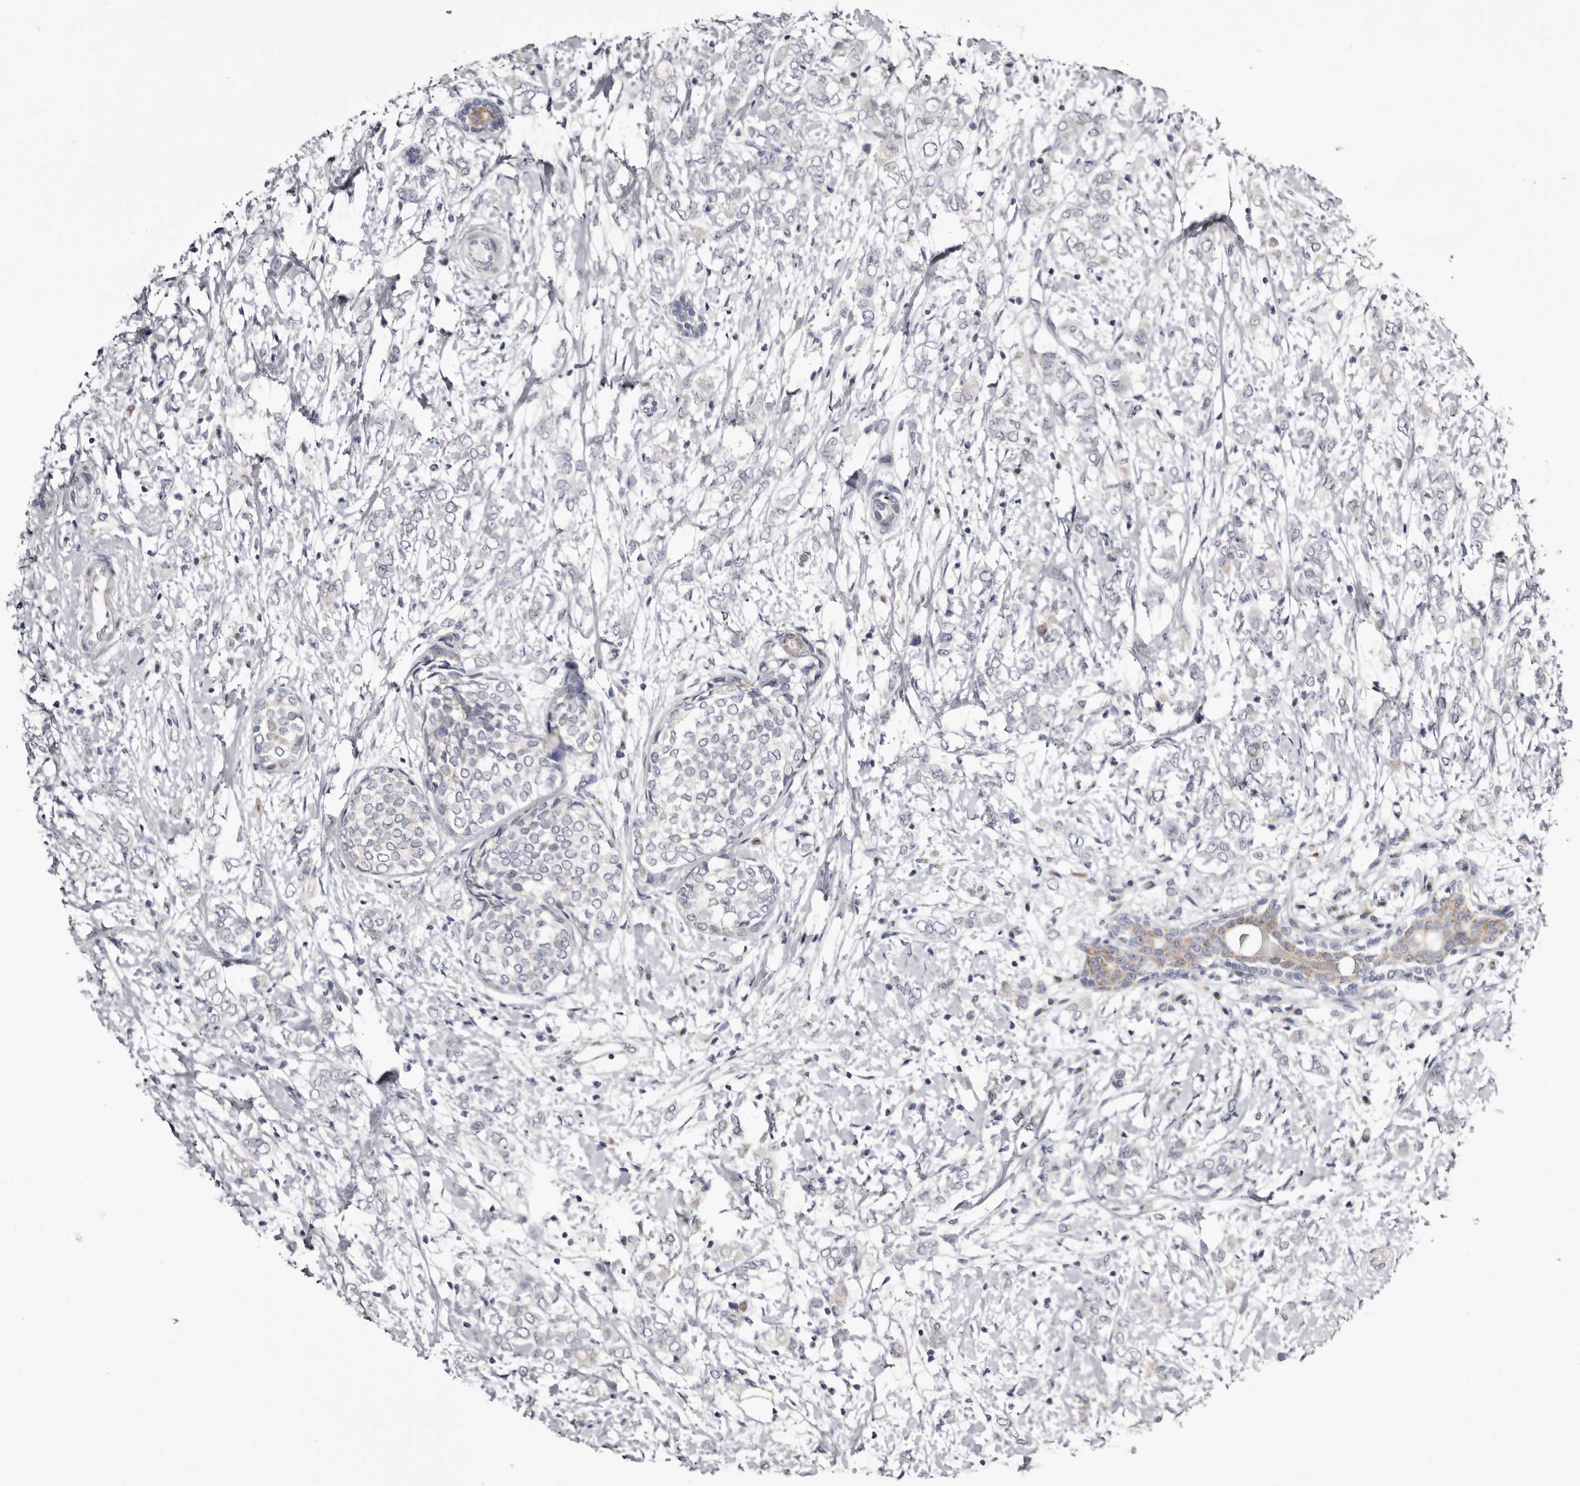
{"staining": {"intensity": "negative", "quantity": "none", "location": "none"}, "tissue": "breast cancer", "cell_type": "Tumor cells", "image_type": "cancer", "snomed": [{"axis": "morphology", "description": "Normal tissue, NOS"}, {"axis": "morphology", "description": "Lobular carcinoma"}, {"axis": "topography", "description": "Breast"}], "caption": "Tumor cells show no significant protein staining in breast cancer.", "gene": "CASQ1", "patient": {"sex": "female", "age": 47}}